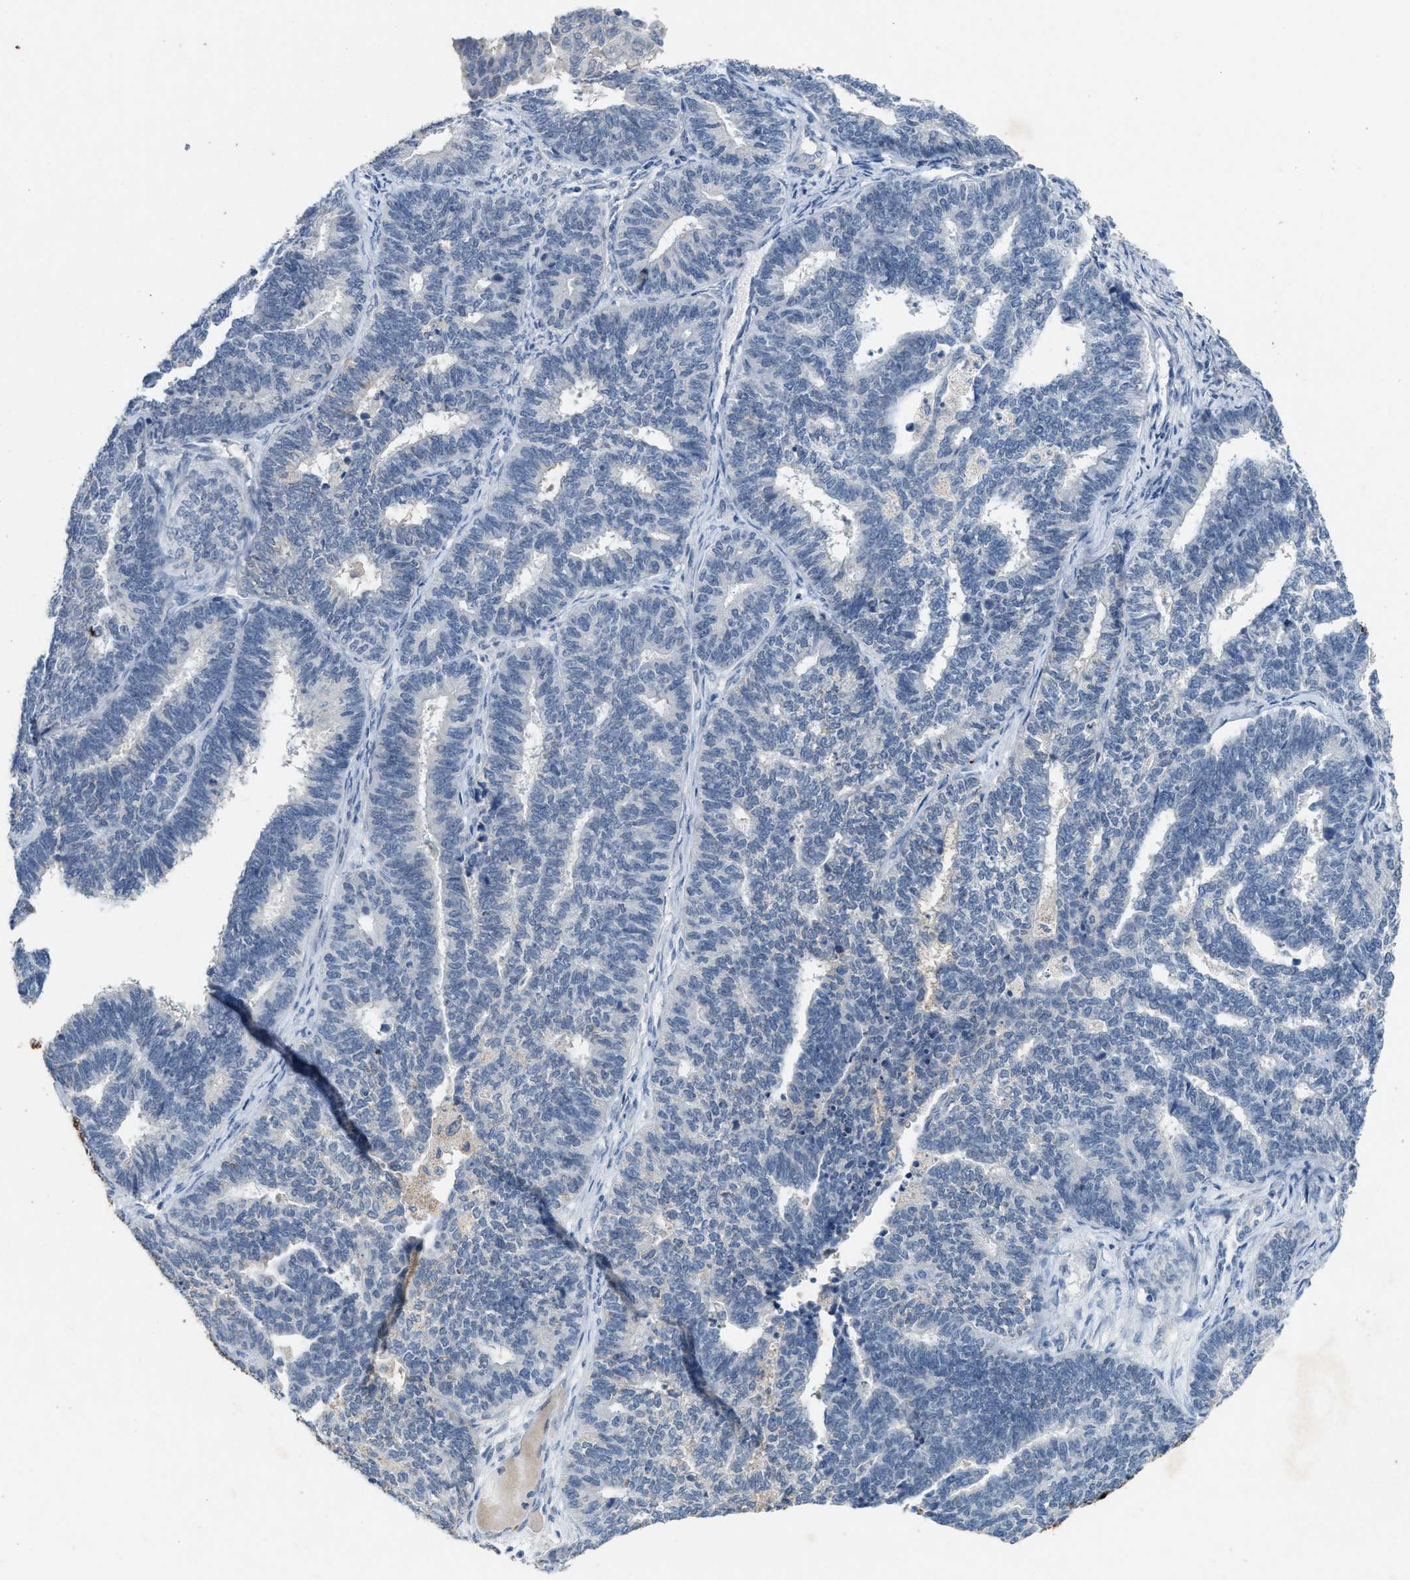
{"staining": {"intensity": "negative", "quantity": "none", "location": "none"}, "tissue": "endometrial cancer", "cell_type": "Tumor cells", "image_type": "cancer", "snomed": [{"axis": "morphology", "description": "Adenocarcinoma, NOS"}, {"axis": "topography", "description": "Endometrium"}], "caption": "The immunohistochemistry (IHC) photomicrograph has no significant expression in tumor cells of endometrial cancer tissue.", "gene": "SLC5A5", "patient": {"sex": "female", "age": 70}}